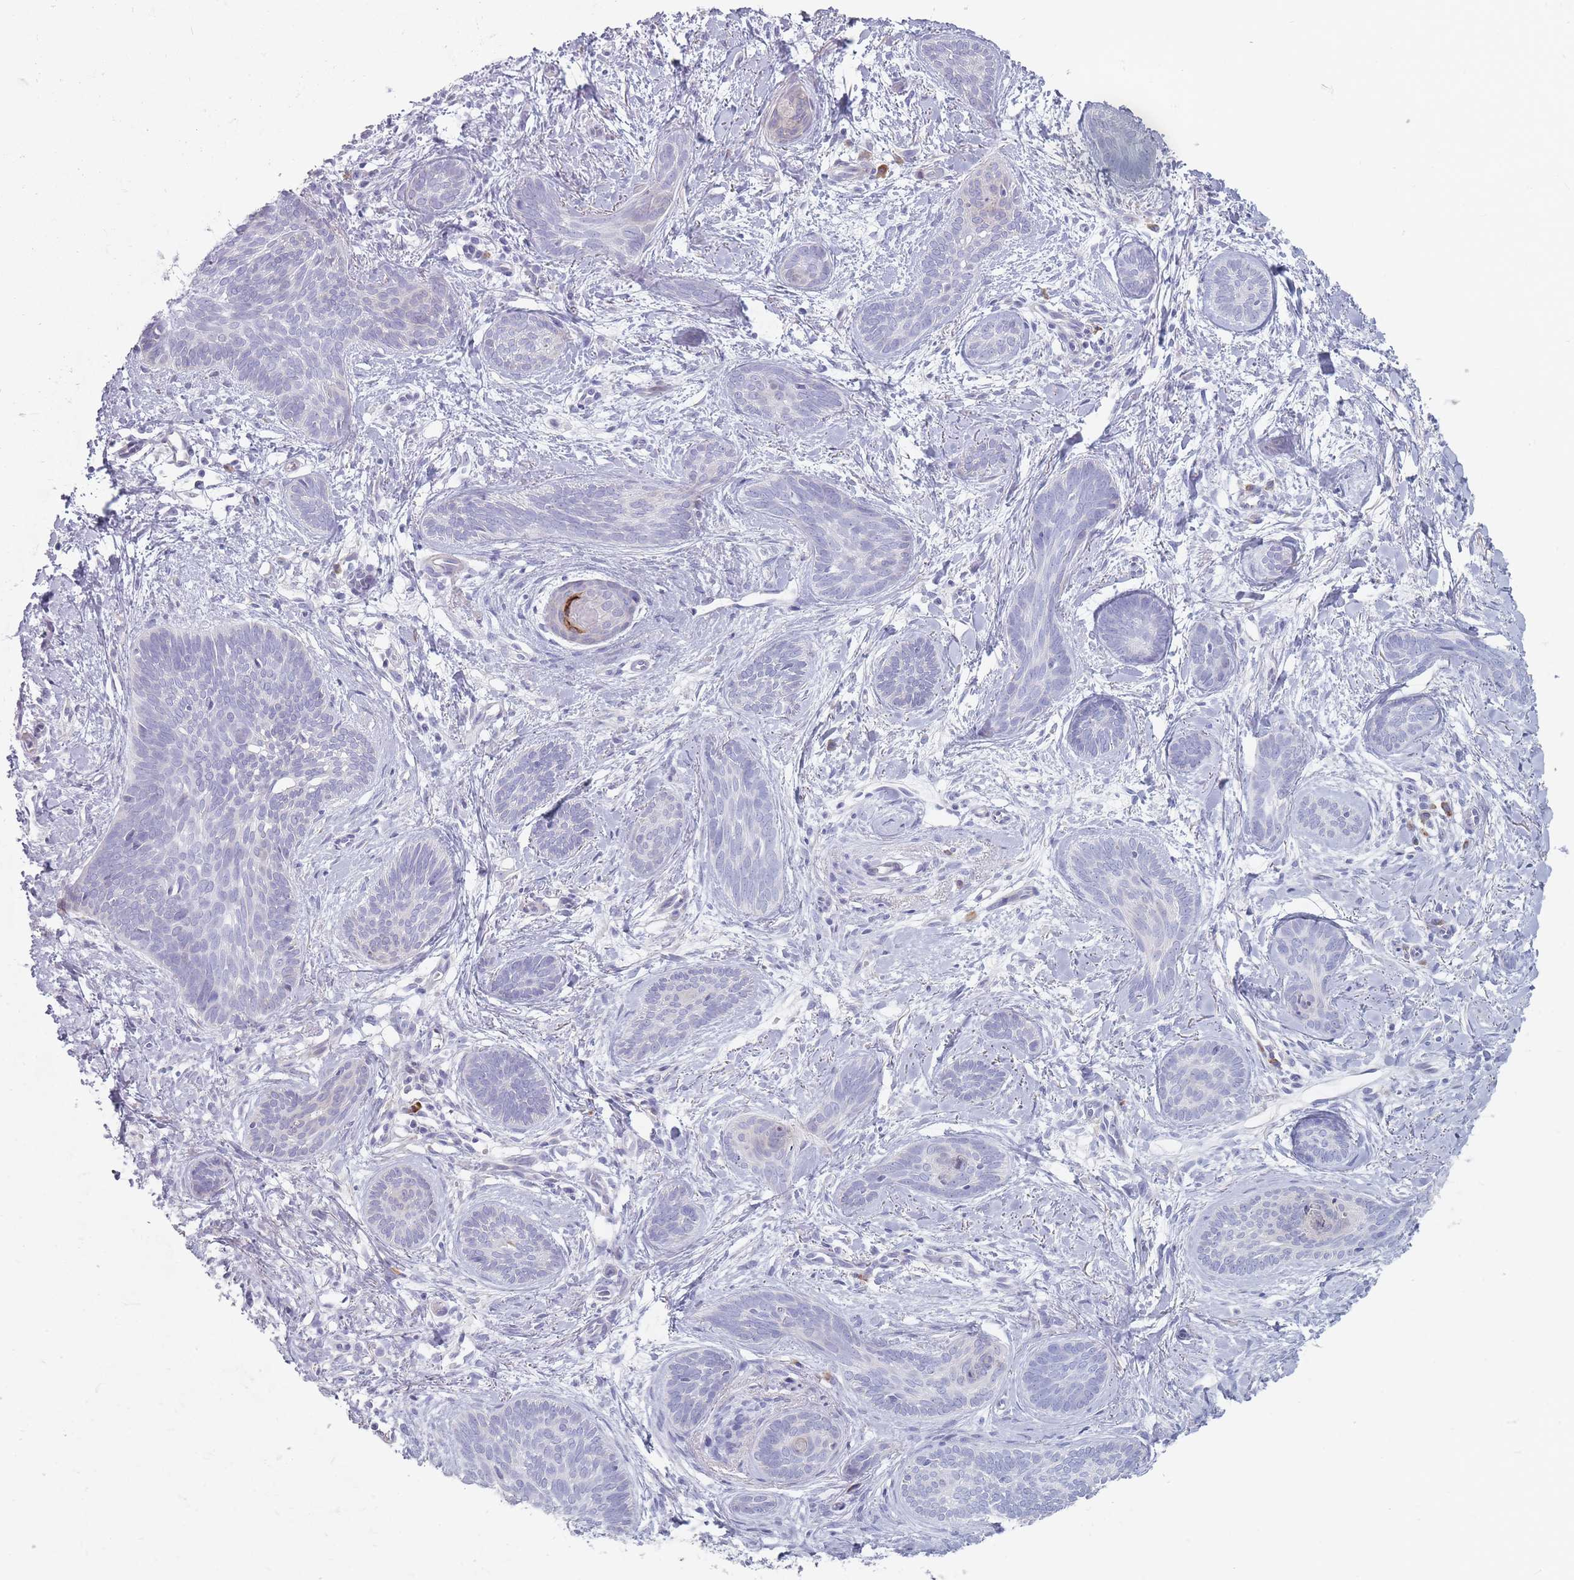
{"staining": {"intensity": "negative", "quantity": "none", "location": "none"}, "tissue": "skin cancer", "cell_type": "Tumor cells", "image_type": "cancer", "snomed": [{"axis": "morphology", "description": "Basal cell carcinoma"}, {"axis": "topography", "description": "Skin"}], "caption": "This micrograph is of basal cell carcinoma (skin) stained with immunohistochemistry (IHC) to label a protein in brown with the nuclei are counter-stained blue. There is no expression in tumor cells. (Brightfield microscopy of DAB immunohistochemistry (IHC) at high magnification).", "gene": "SPATS1", "patient": {"sex": "female", "age": 81}}